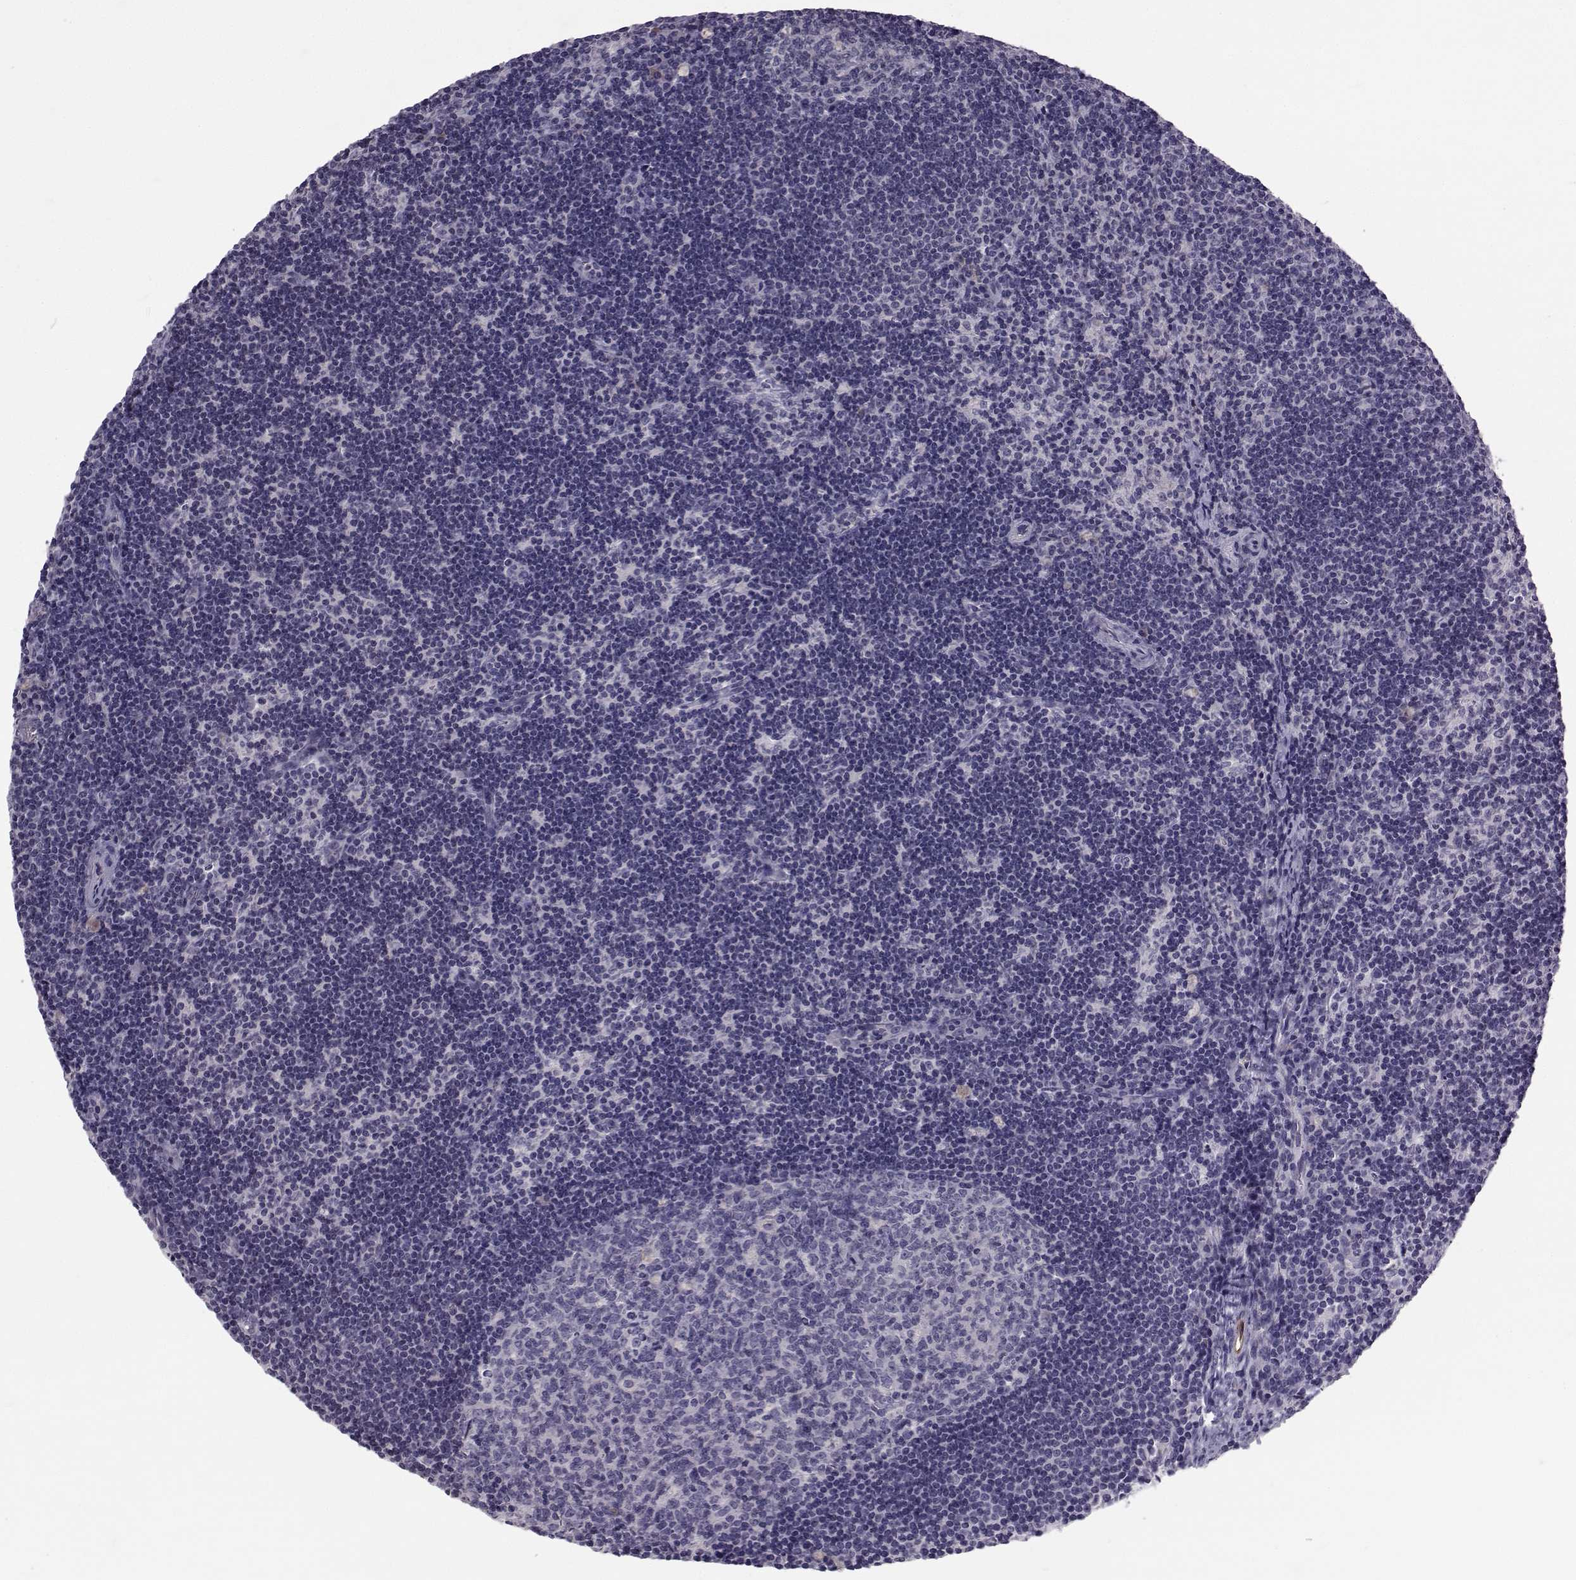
{"staining": {"intensity": "negative", "quantity": "none", "location": "none"}, "tissue": "lymph node", "cell_type": "Germinal center cells", "image_type": "normal", "snomed": [{"axis": "morphology", "description": "Normal tissue, NOS"}, {"axis": "topography", "description": "Lymph node"}], "caption": "An IHC image of benign lymph node is shown. There is no staining in germinal center cells of lymph node.", "gene": "TNFRSF11B", "patient": {"sex": "female", "age": 34}}